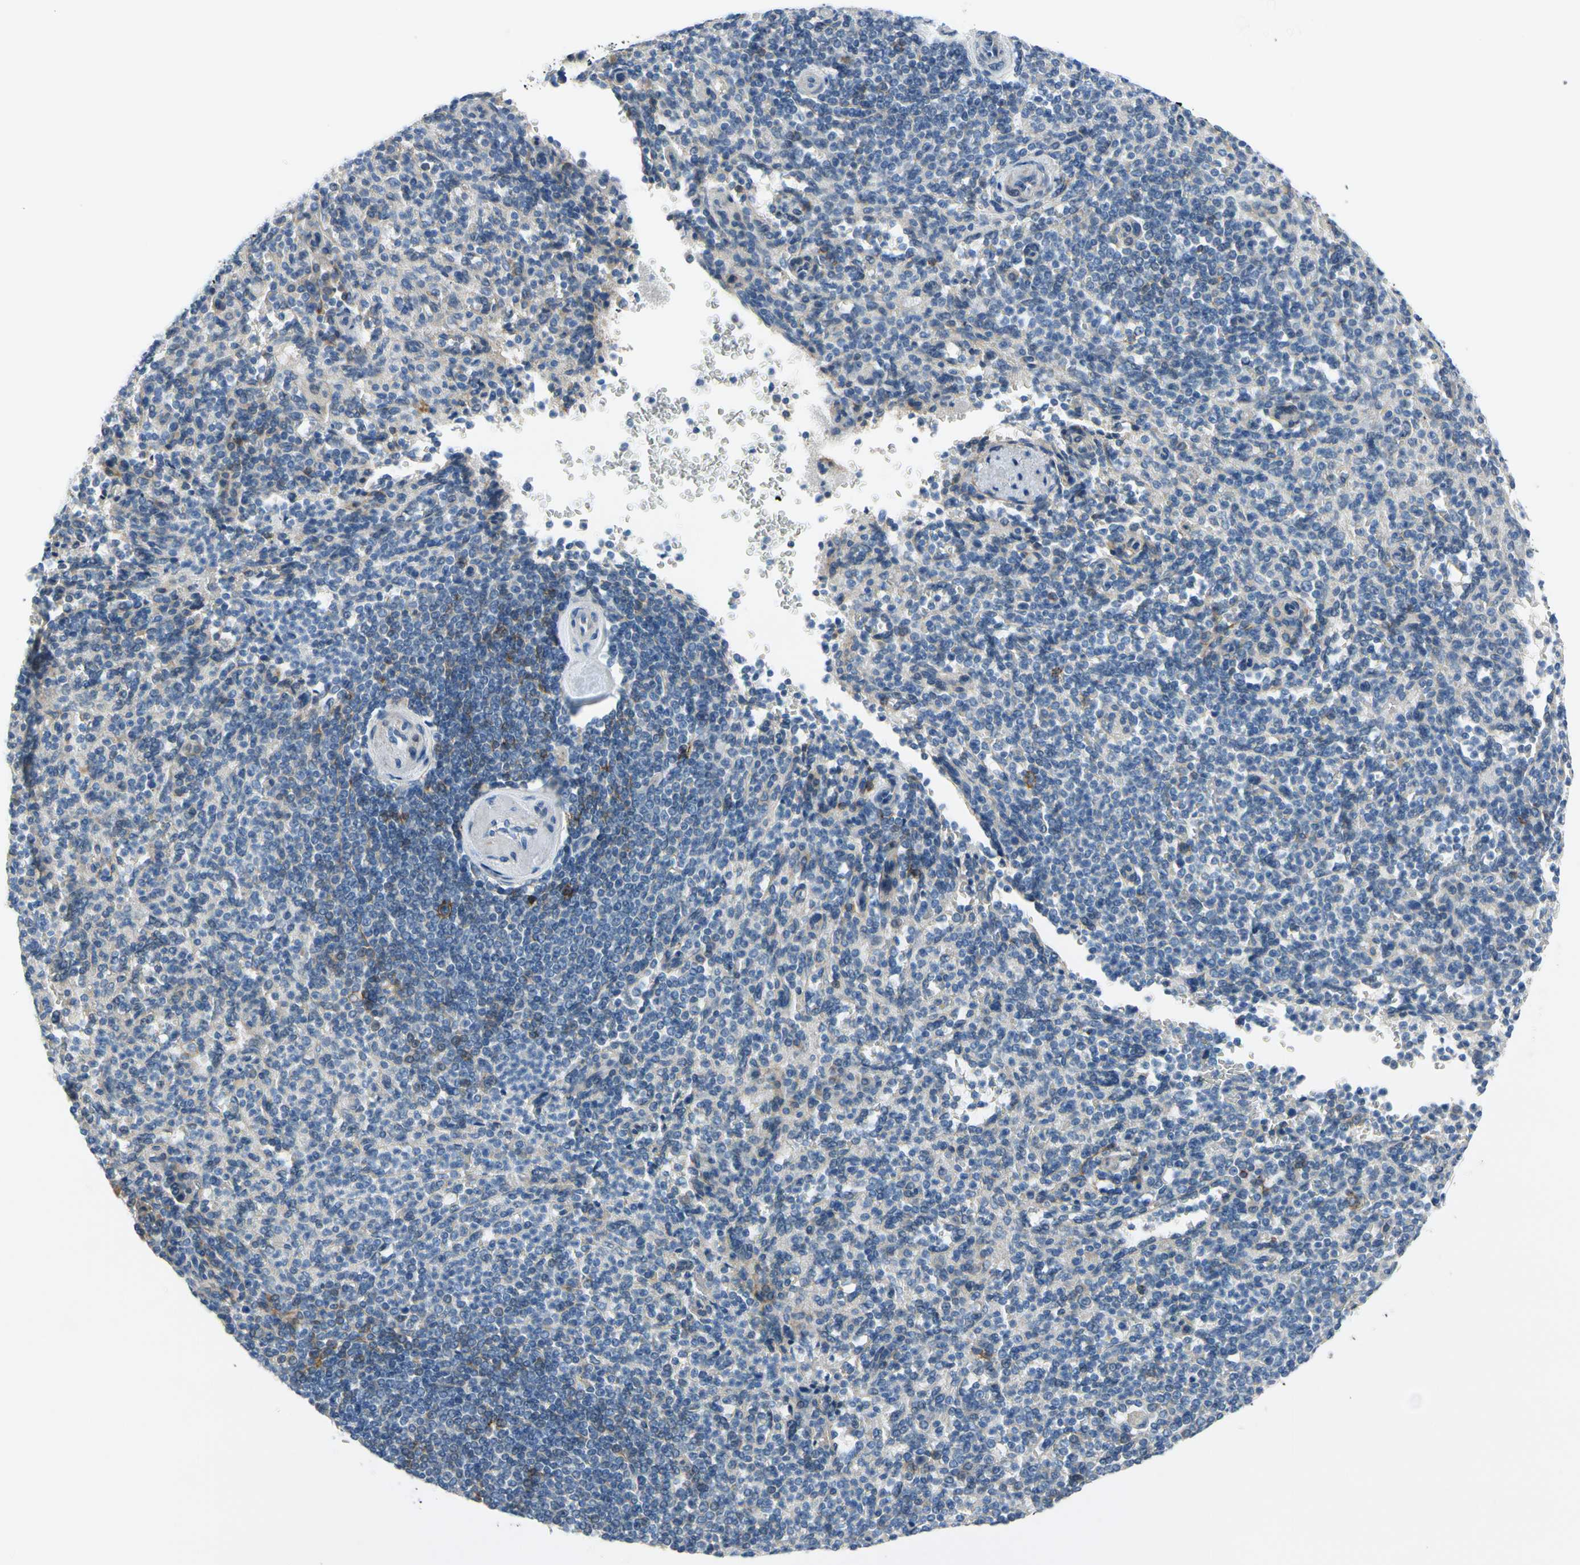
{"staining": {"intensity": "weak", "quantity": "25%-75%", "location": "cytoplasmic/membranous"}, "tissue": "spleen", "cell_type": "Cells in red pulp", "image_type": "normal", "snomed": [{"axis": "morphology", "description": "Normal tissue, NOS"}, {"axis": "topography", "description": "Spleen"}], "caption": "High-magnification brightfield microscopy of normal spleen stained with DAB (brown) and counterstained with hematoxylin (blue). cells in red pulp exhibit weak cytoplasmic/membranous staining is present in about25%-75% of cells. (Stains: DAB in brown, nuclei in blue, Microscopy: brightfield microscopy at high magnification).", "gene": "FCER2", "patient": {"sex": "female", "age": 74}}